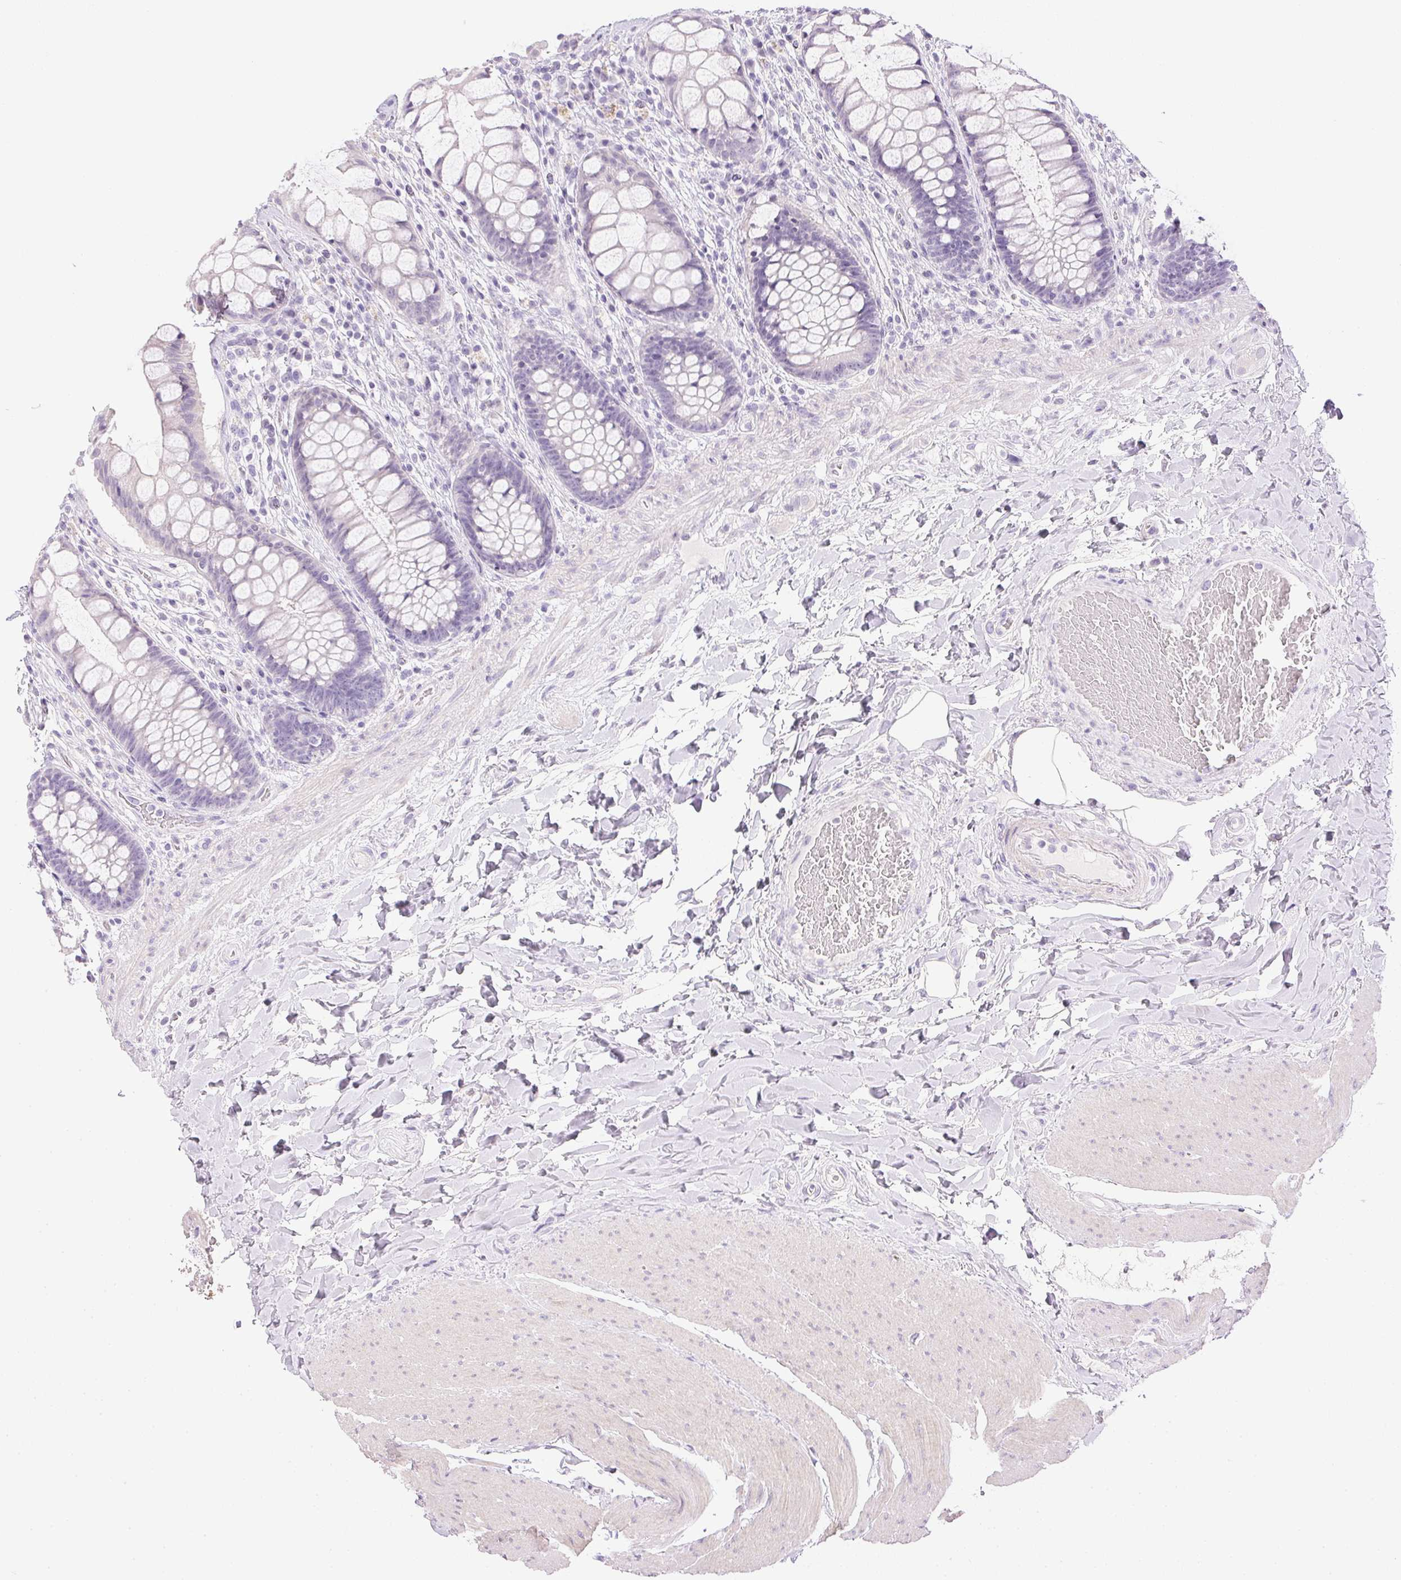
{"staining": {"intensity": "negative", "quantity": "none", "location": "none"}, "tissue": "rectum", "cell_type": "Glandular cells", "image_type": "normal", "snomed": [{"axis": "morphology", "description": "Normal tissue, NOS"}, {"axis": "topography", "description": "Rectum"}], "caption": "This is an IHC image of benign human rectum. There is no expression in glandular cells.", "gene": "CTRL", "patient": {"sex": "female", "age": 58}}